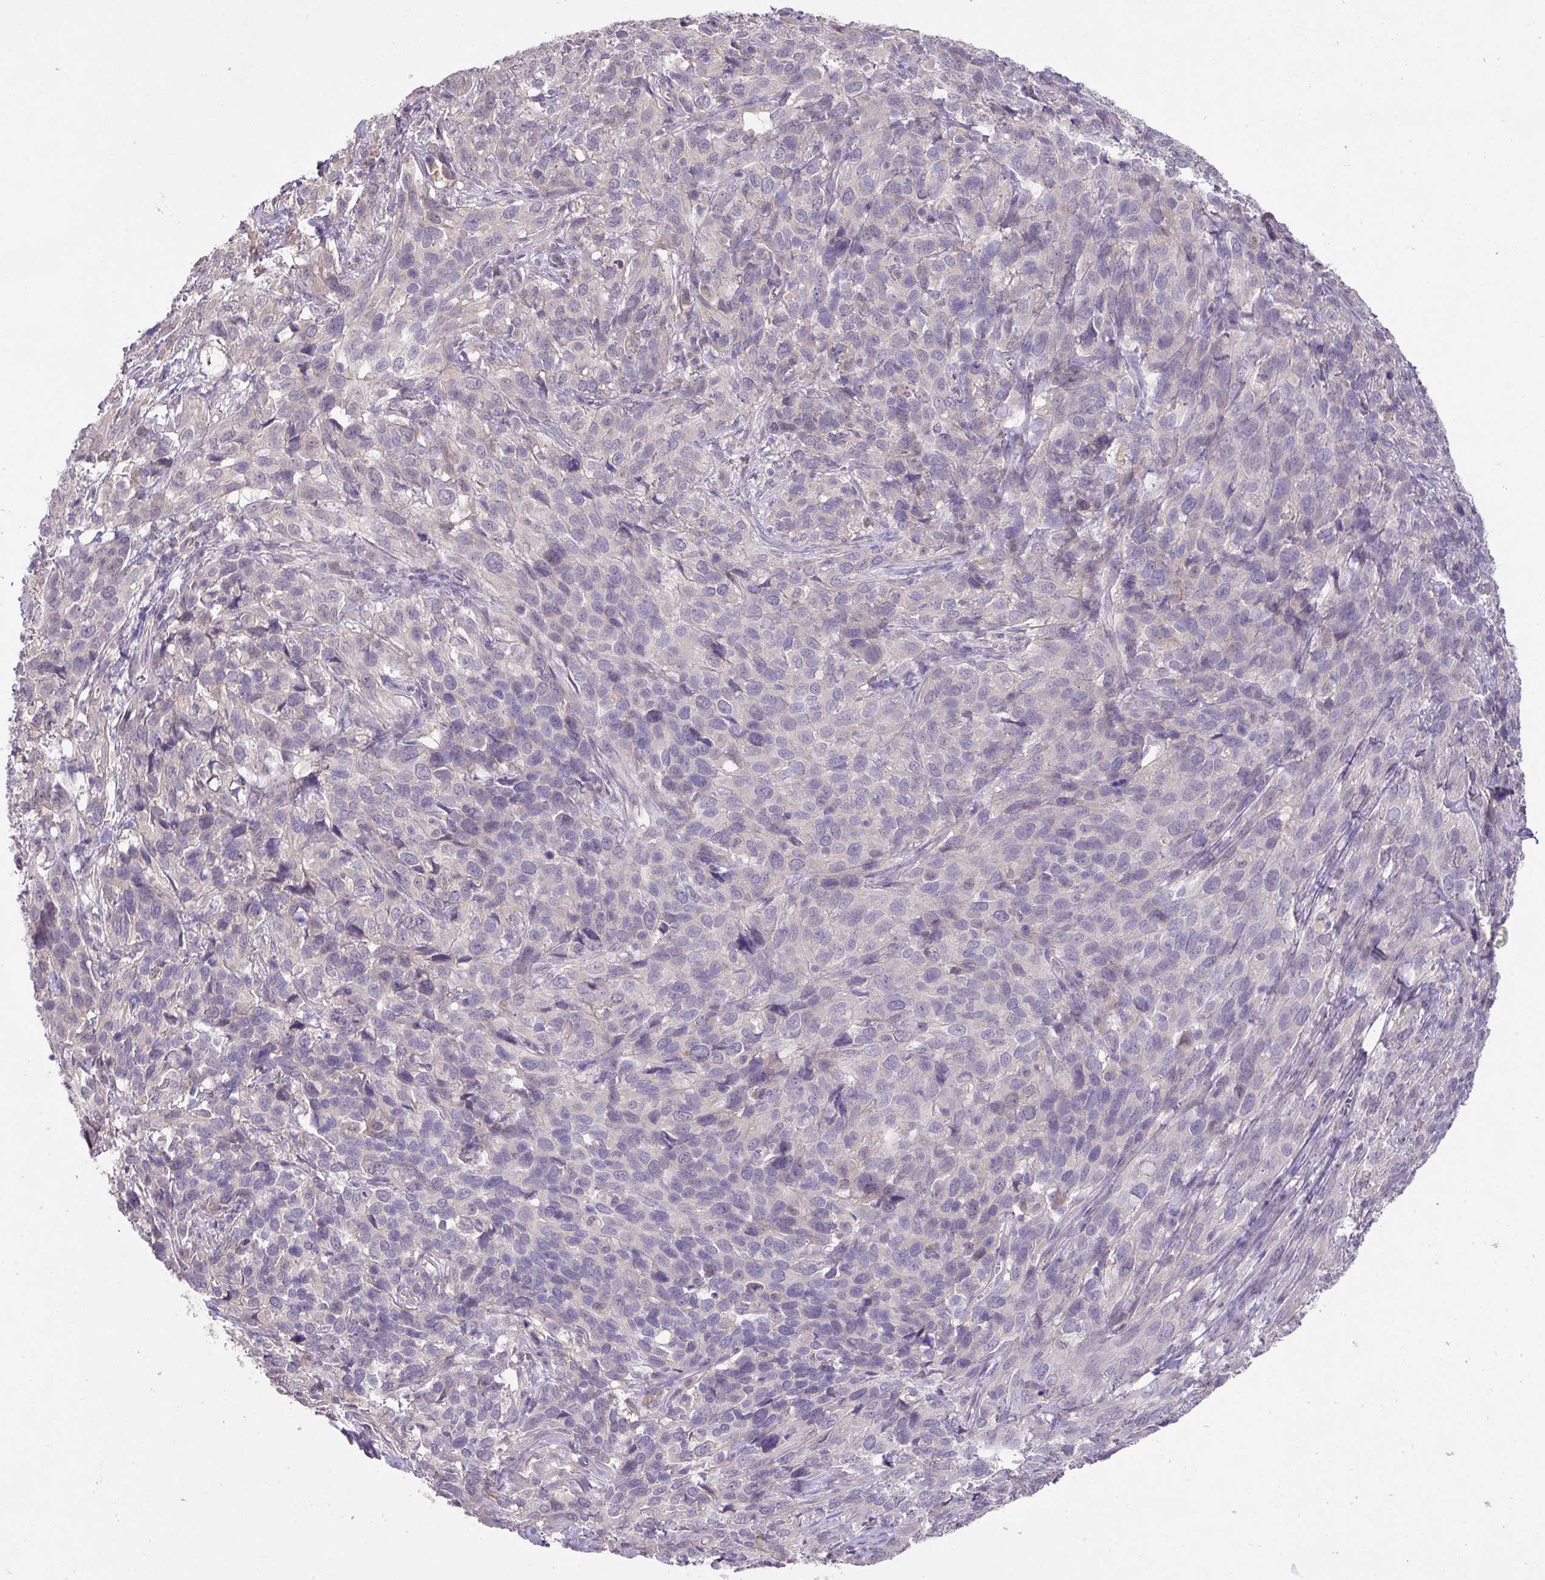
{"staining": {"intensity": "negative", "quantity": "none", "location": "none"}, "tissue": "cervical cancer", "cell_type": "Tumor cells", "image_type": "cancer", "snomed": [{"axis": "morphology", "description": "Squamous cell carcinoma, NOS"}, {"axis": "topography", "description": "Cervix"}], "caption": "The immunohistochemistry (IHC) histopathology image has no significant positivity in tumor cells of cervical cancer tissue.", "gene": "PRADC1", "patient": {"sex": "female", "age": 51}}